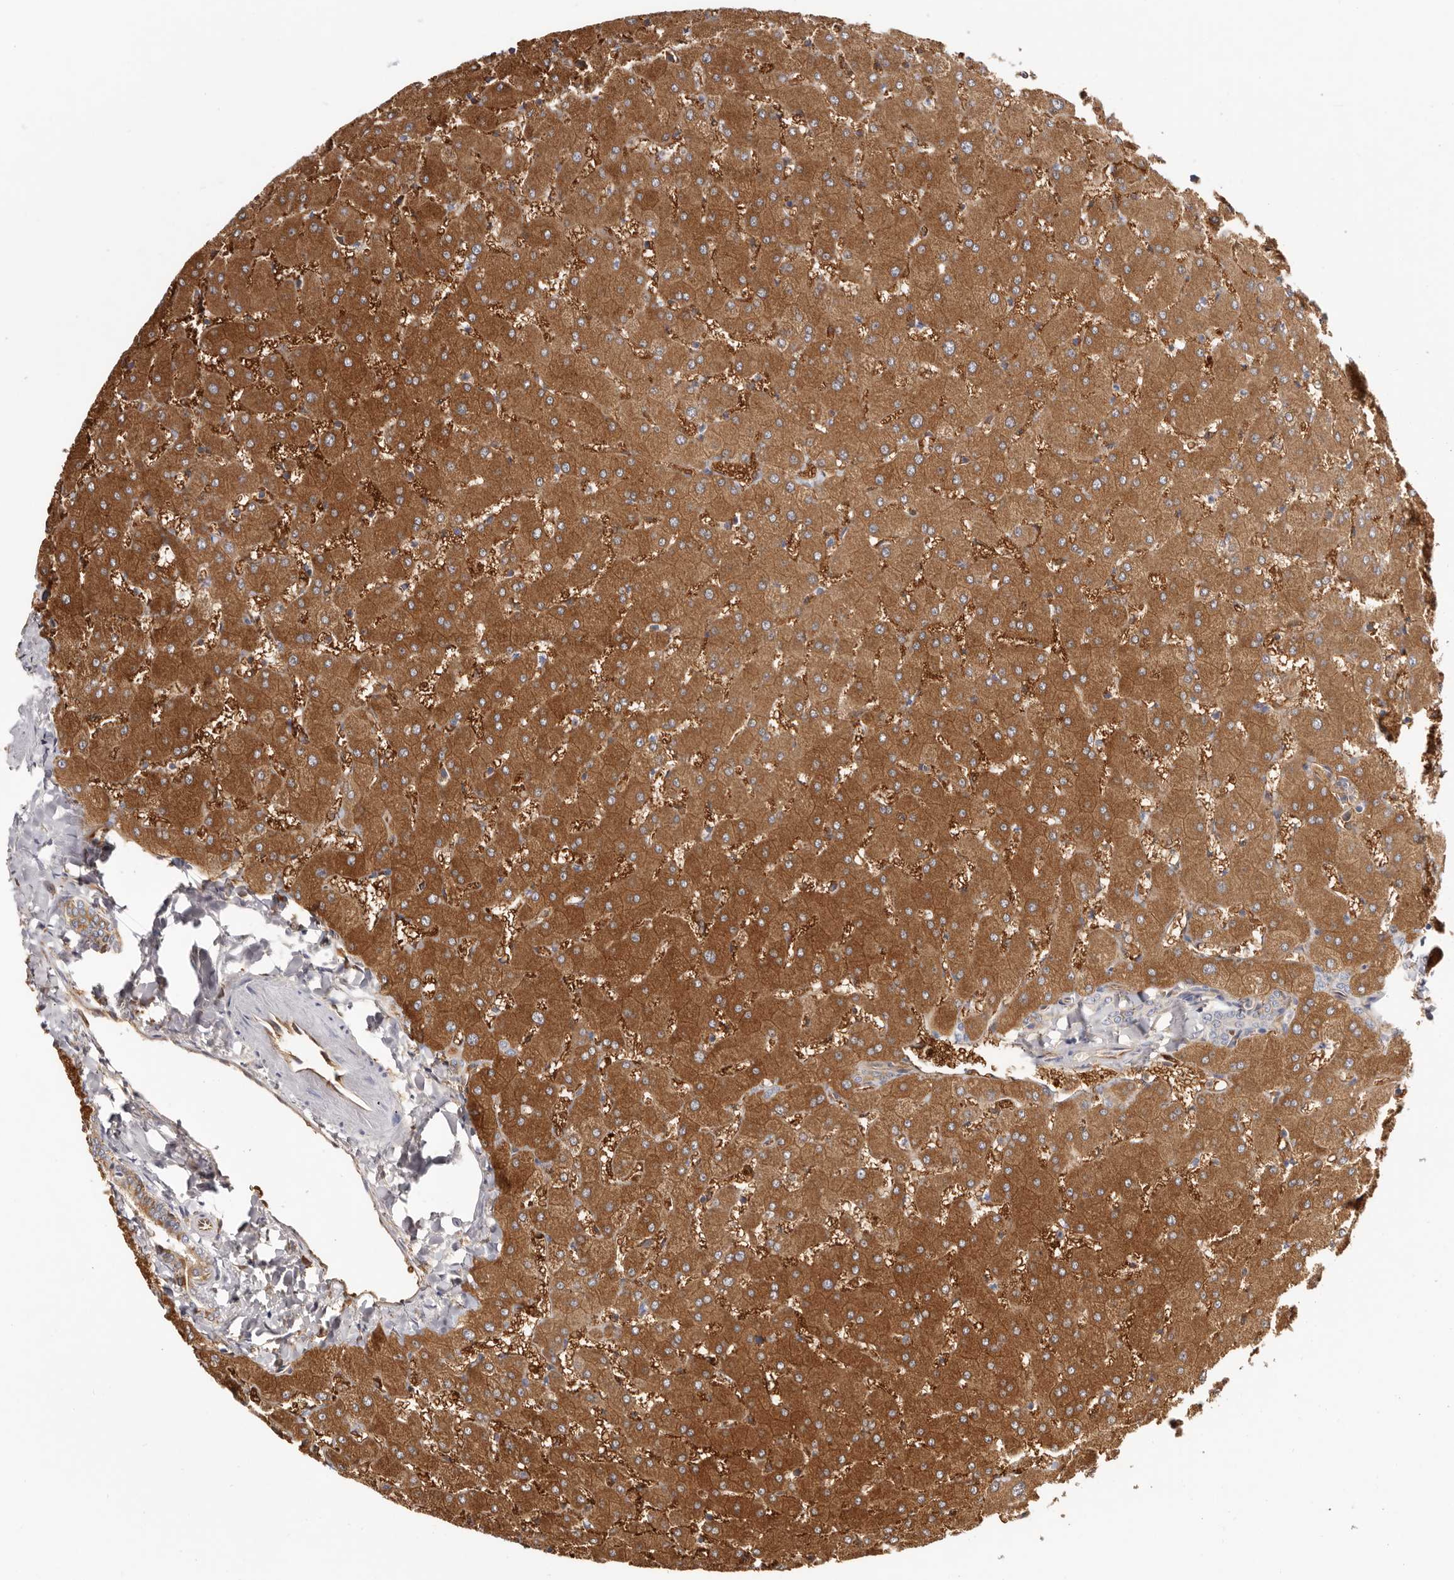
{"staining": {"intensity": "moderate", "quantity": ">75%", "location": "cytoplasmic/membranous"}, "tissue": "liver", "cell_type": "Cholangiocytes", "image_type": "normal", "snomed": [{"axis": "morphology", "description": "Normal tissue, NOS"}, {"axis": "topography", "description": "Liver"}], "caption": "The image exhibits staining of benign liver, revealing moderate cytoplasmic/membranous protein expression (brown color) within cholangiocytes.", "gene": "LAP3", "patient": {"sex": "female", "age": 63}}